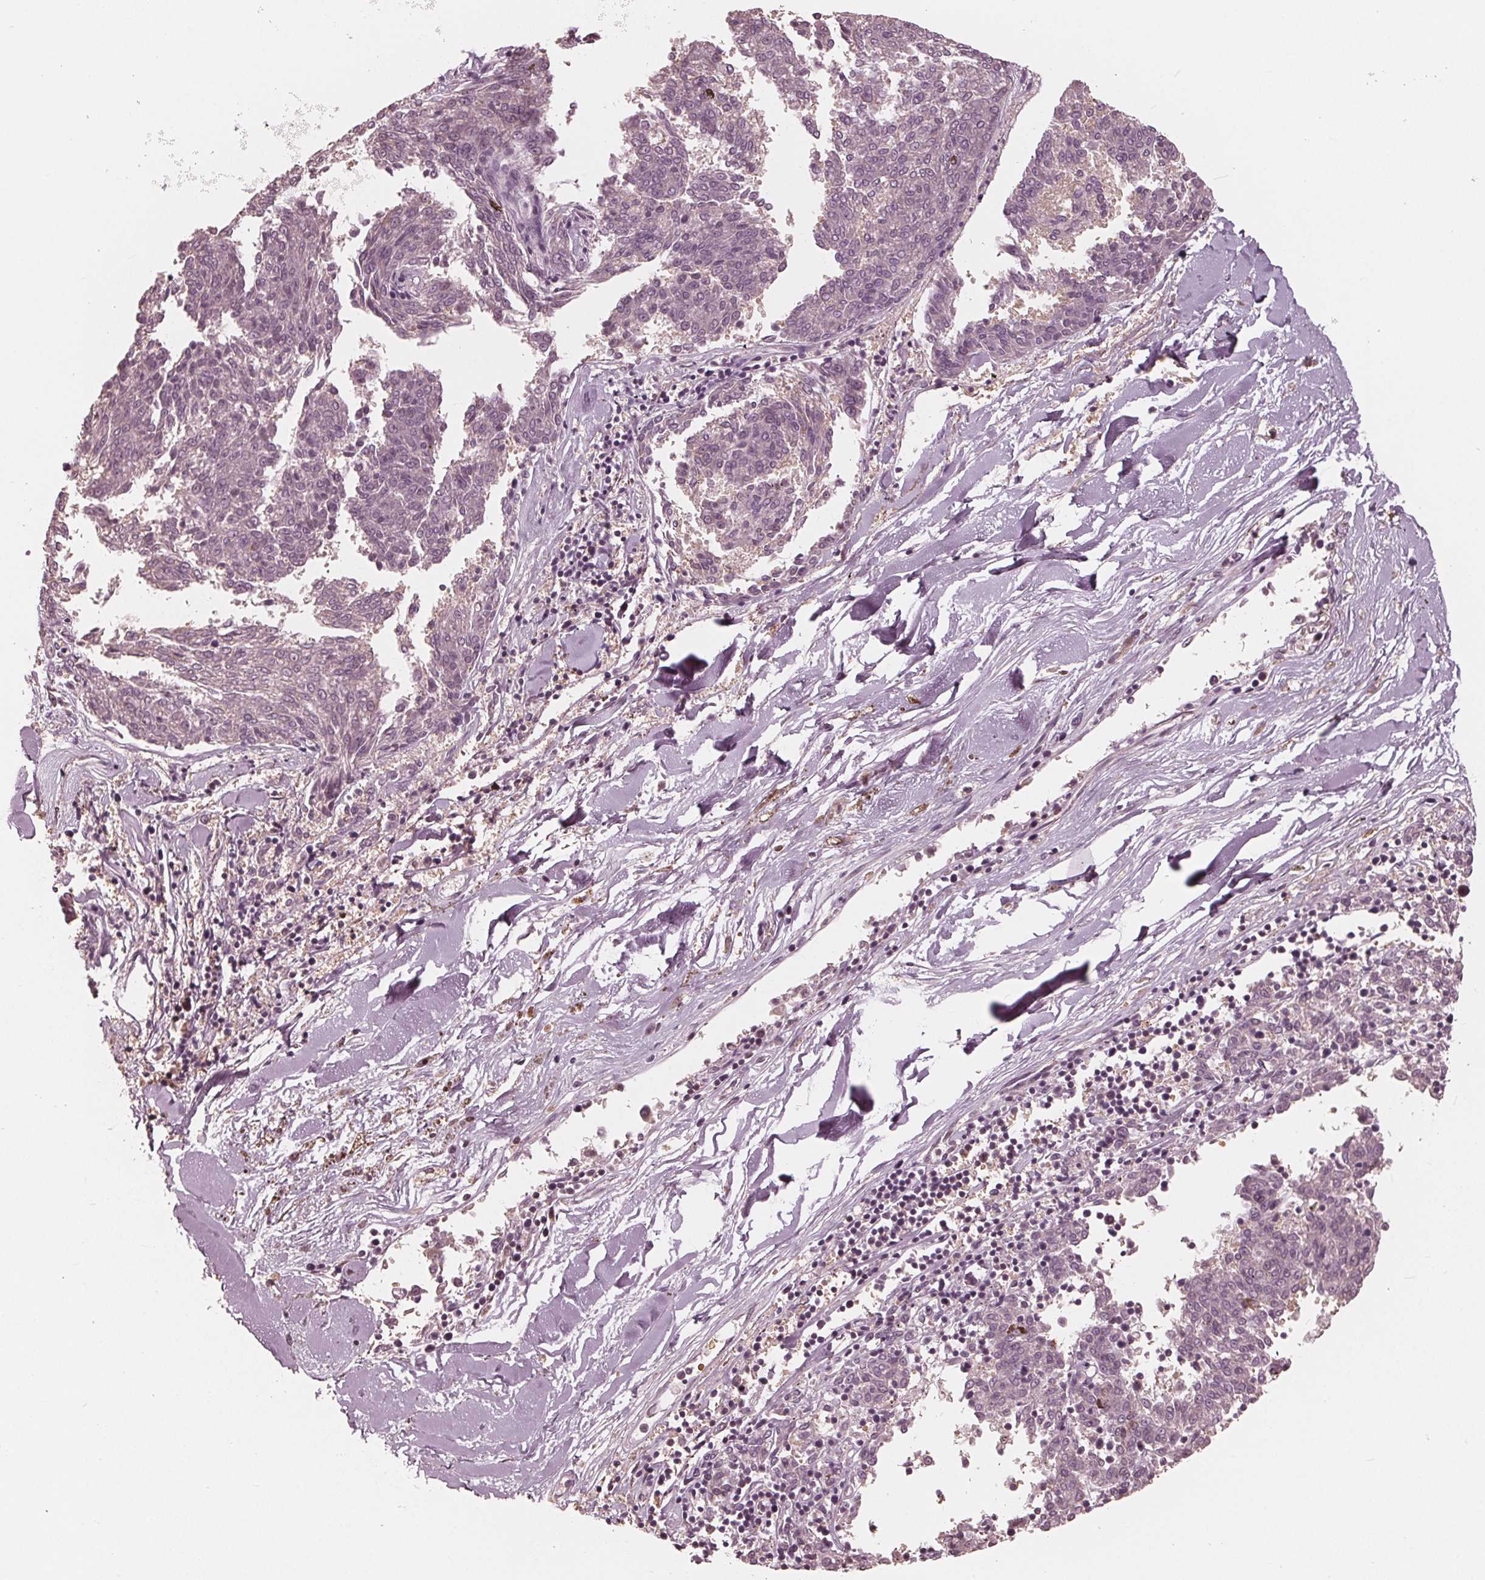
{"staining": {"intensity": "negative", "quantity": "none", "location": "none"}, "tissue": "melanoma", "cell_type": "Tumor cells", "image_type": "cancer", "snomed": [{"axis": "morphology", "description": "Malignant melanoma, NOS"}, {"axis": "topography", "description": "Skin"}], "caption": "A high-resolution micrograph shows immunohistochemistry staining of melanoma, which exhibits no significant positivity in tumor cells.", "gene": "HIRIP3", "patient": {"sex": "female", "age": 72}}